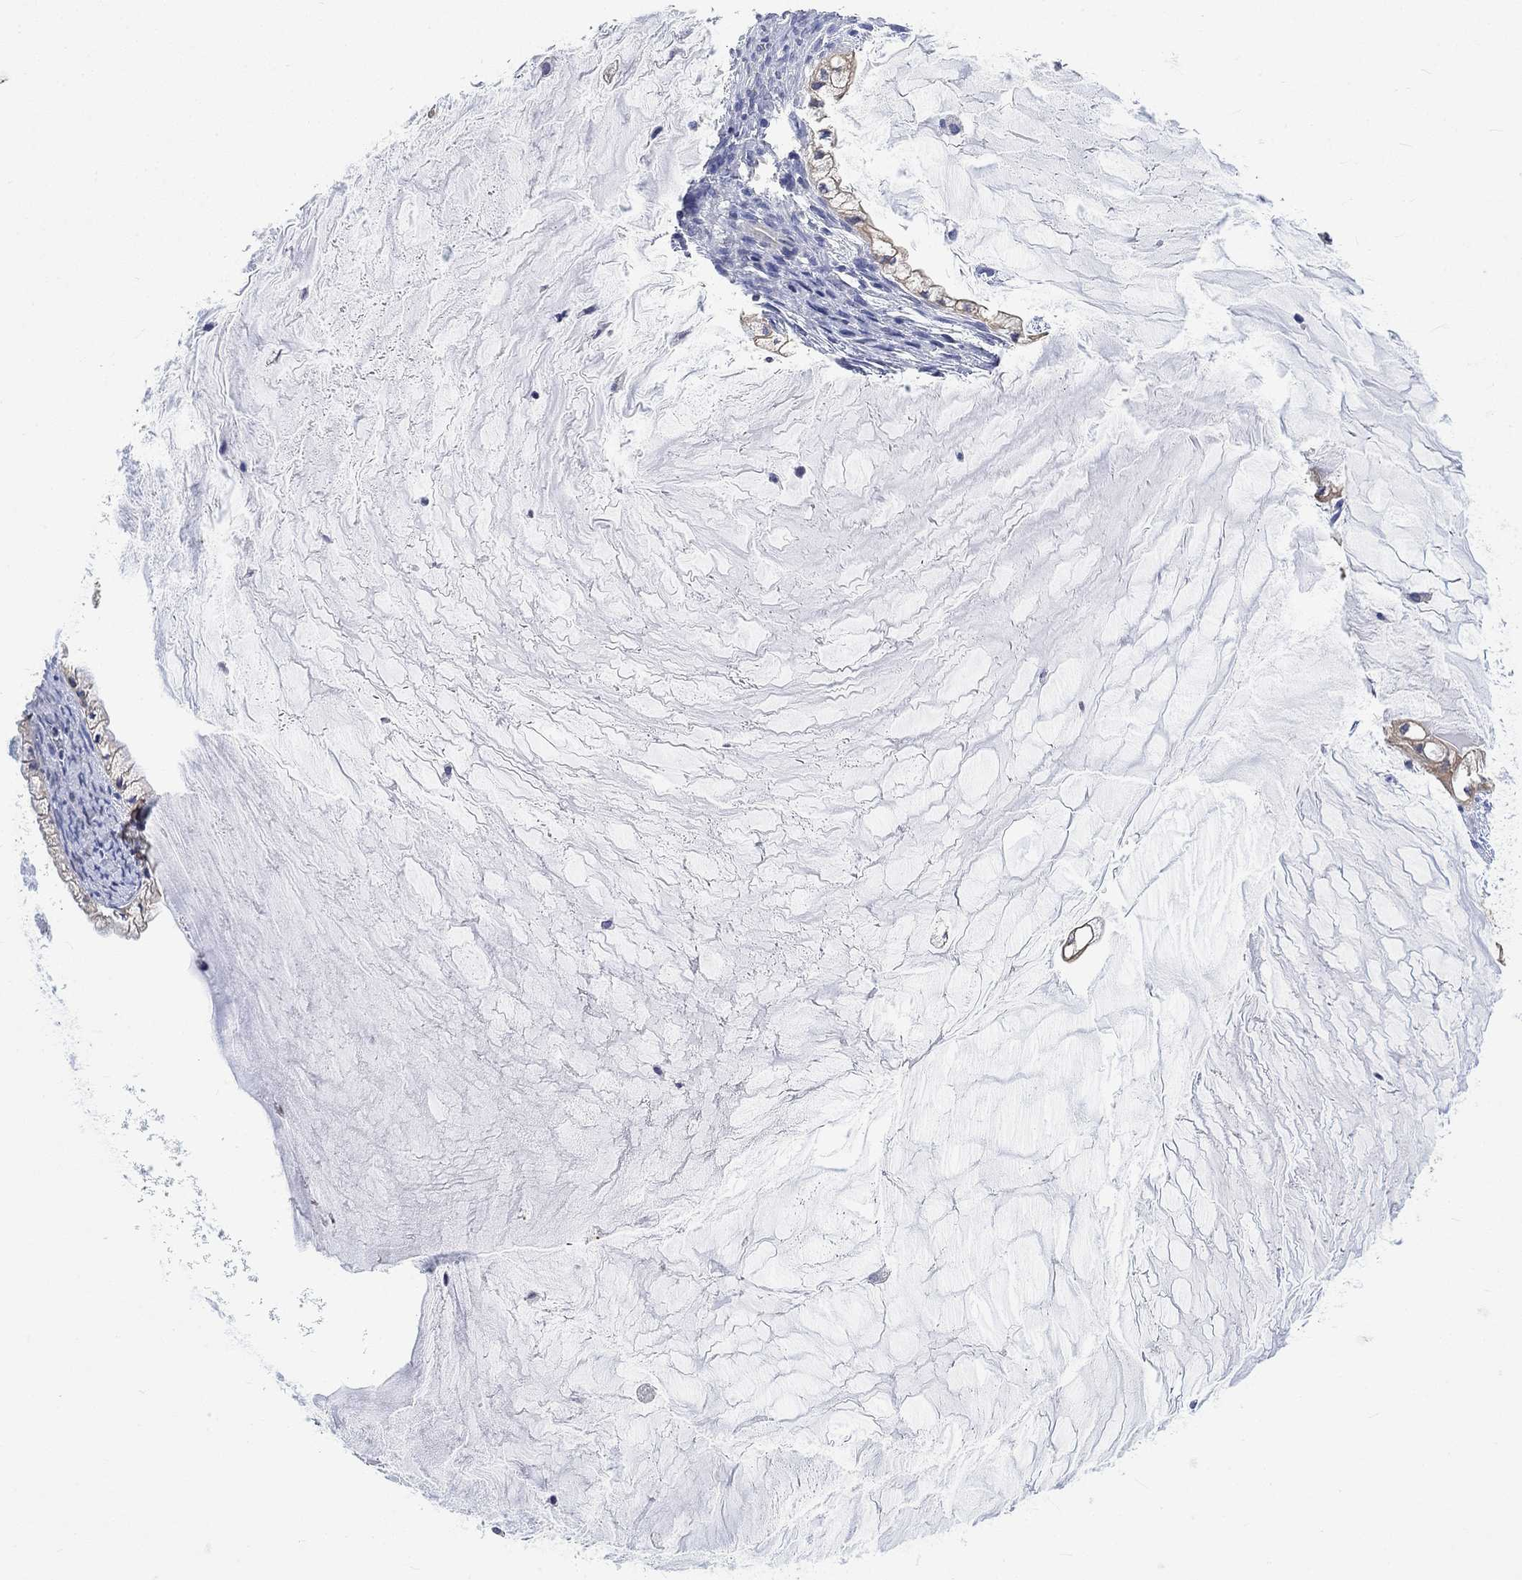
{"staining": {"intensity": "moderate", "quantity": "<25%", "location": "cytoplasmic/membranous"}, "tissue": "ovarian cancer", "cell_type": "Tumor cells", "image_type": "cancer", "snomed": [{"axis": "morphology", "description": "Cystadenocarcinoma, mucinous, NOS"}, {"axis": "topography", "description": "Ovary"}], "caption": "Approximately <25% of tumor cells in ovarian mucinous cystadenocarcinoma demonstrate moderate cytoplasmic/membranous protein staining as visualized by brown immunohistochemical staining.", "gene": "AGRP", "patient": {"sex": "female", "age": 57}}